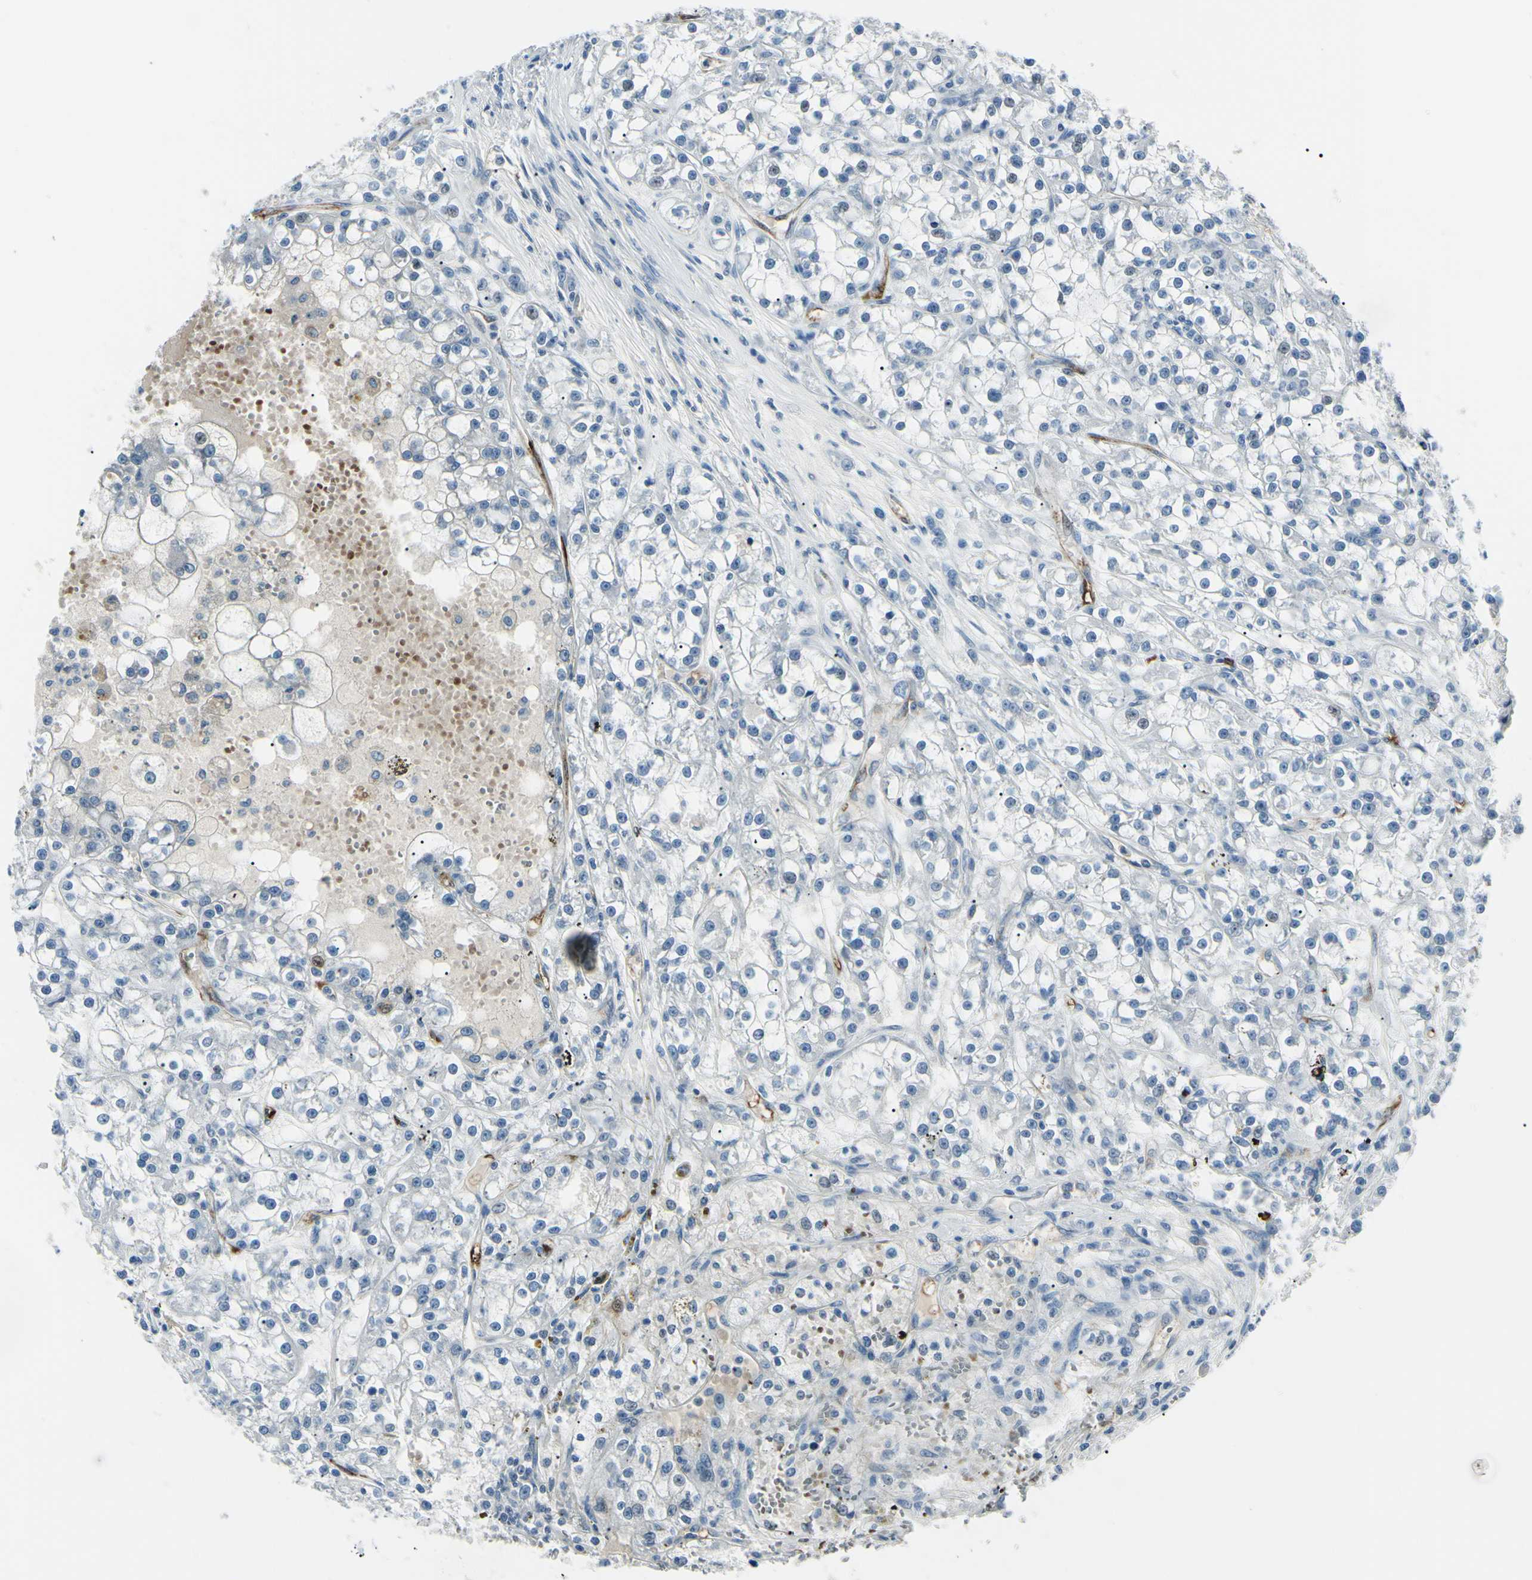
{"staining": {"intensity": "negative", "quantity": "none", "location": "none"}, "tissue": "renal cancer", "cell_type": "Tumor cells", "image_type": "cancer", "snomed": [{"axis": "morphology", "description": "Adenocarcinoma, NOS"}, {"axis": "topography", "description": "Kidney"}], "caption": "High power microscopy histopathology image of an immunohistochemistry histopathology image of adenocarcinoma (renal), revealing no significant staining in tumor cells.", "gene": "CA2", "patient": {"sex": "female", "age": 52}}